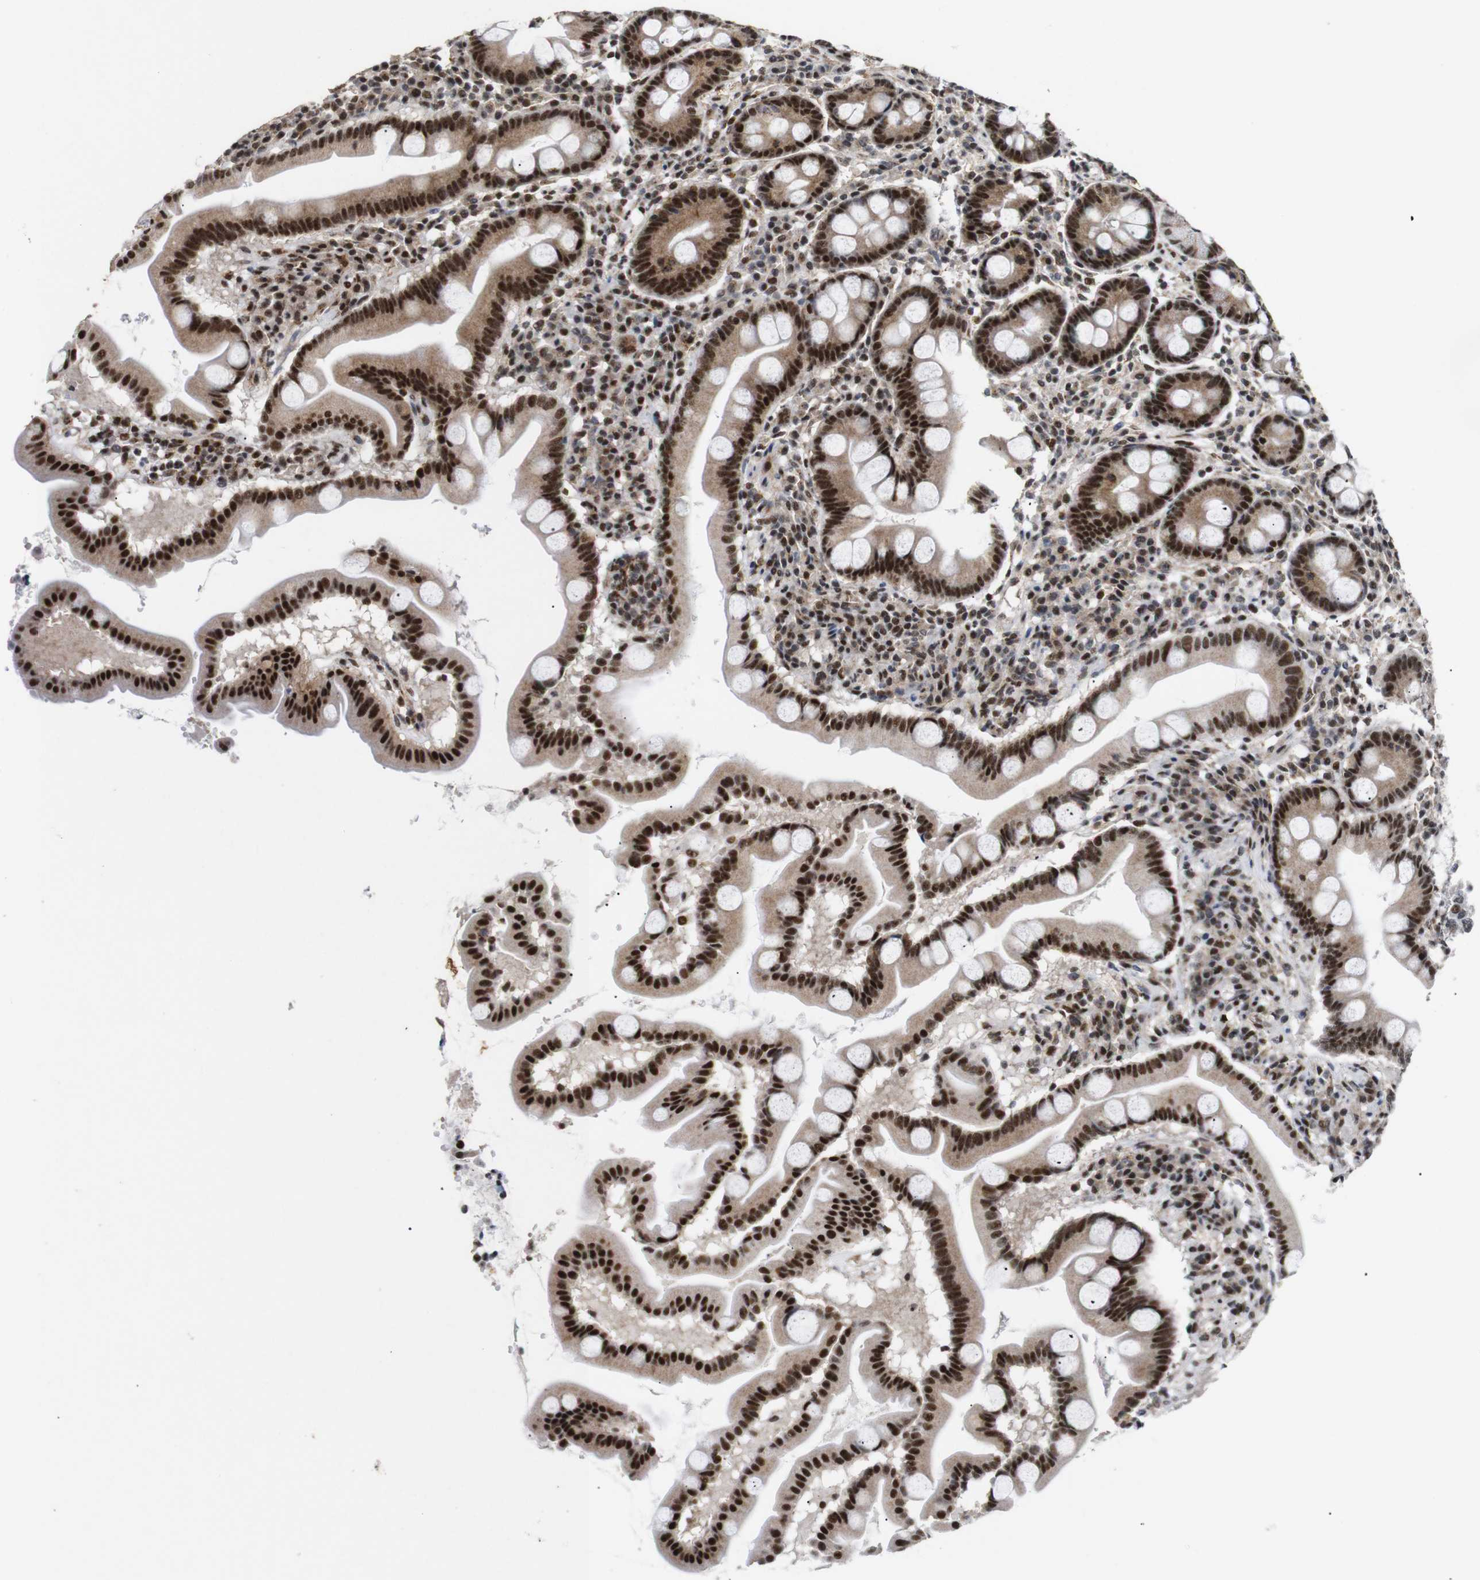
{"staining": {"intensity": "strong", "quantity": ">75%", "location": "cytoplasmic/membranous,nuclear"}, "tissue": "duodenum", "cell_type": "Glandular cells", "image_type": "normal", "snomed": [{"axis": "morphology", "description": "Normal tissue, NOS"}, {"axis": "topography", "description": "Duodenum"}], "caption": "A micrograph of duodenum stained for a protein displays strong cytoplasmic/membranous,nuclear brown staining in glandular cells. The protein is stained brown, and the nuclei are stained in blue (DAB (3,3'-diaminobenzidine) IHC with brightfield microscopy, high magnification).", "gene": "PYM1", "patient": {"sex": "male", "age": 50}}